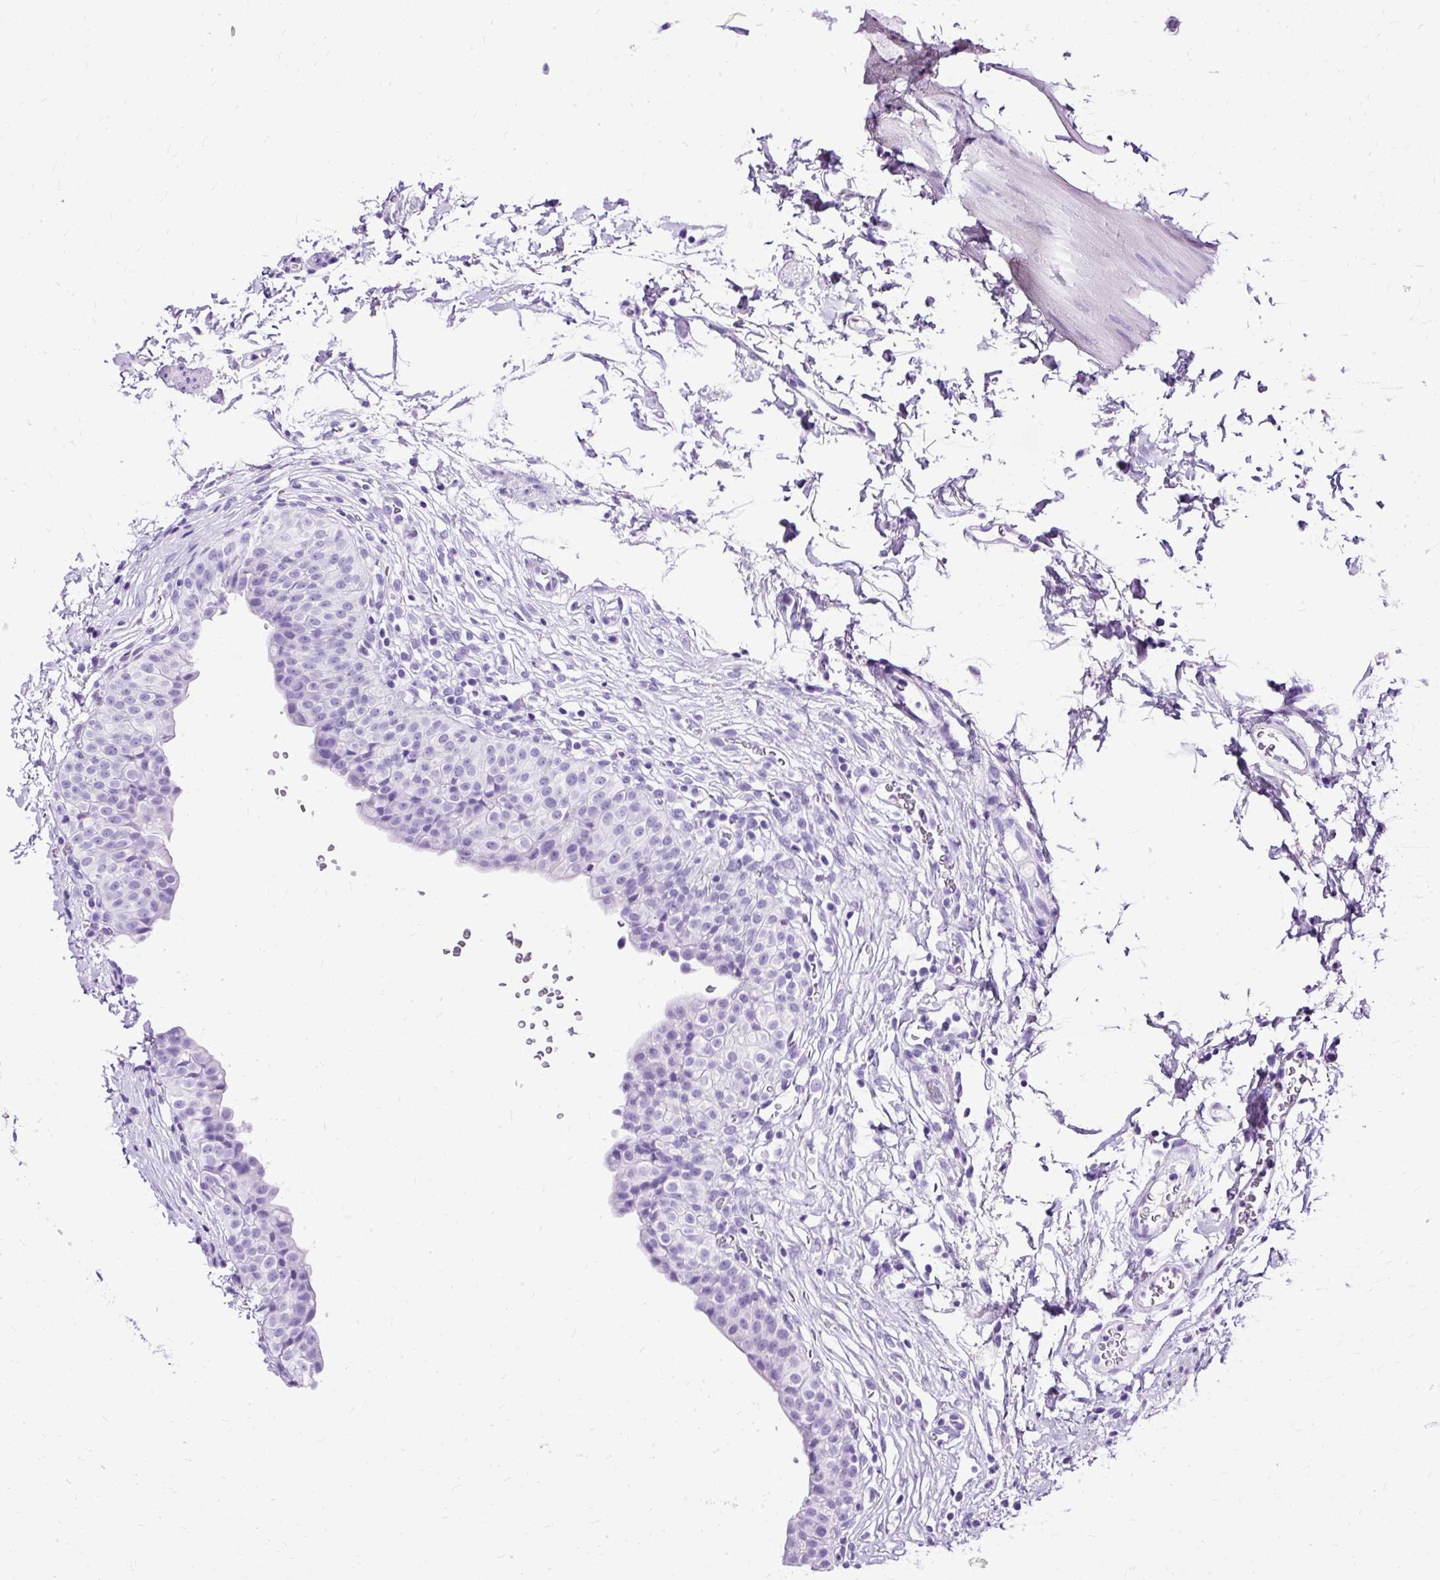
{"staining": {"intensity": "negative", "quantity": "none", "location": "none"}, "tissue": "urinary bladder", "cell_type": "Urothelial cells", "image_type": "normal", "snomed": [{"axis": "morphology", "description": "Normal tissue, NOS"}, {"axis": "topography", "description": "Urinary bladder"}, {"axis": "topography", "description": "Peripheral nerve tissue"}], "caption": "Immunohistochemical staining of benign human urinary bladder exhibits no significant staining in urothelial cells.", "gene": "SLC8A2", "patient": {"sex": "male", "age": 55}}